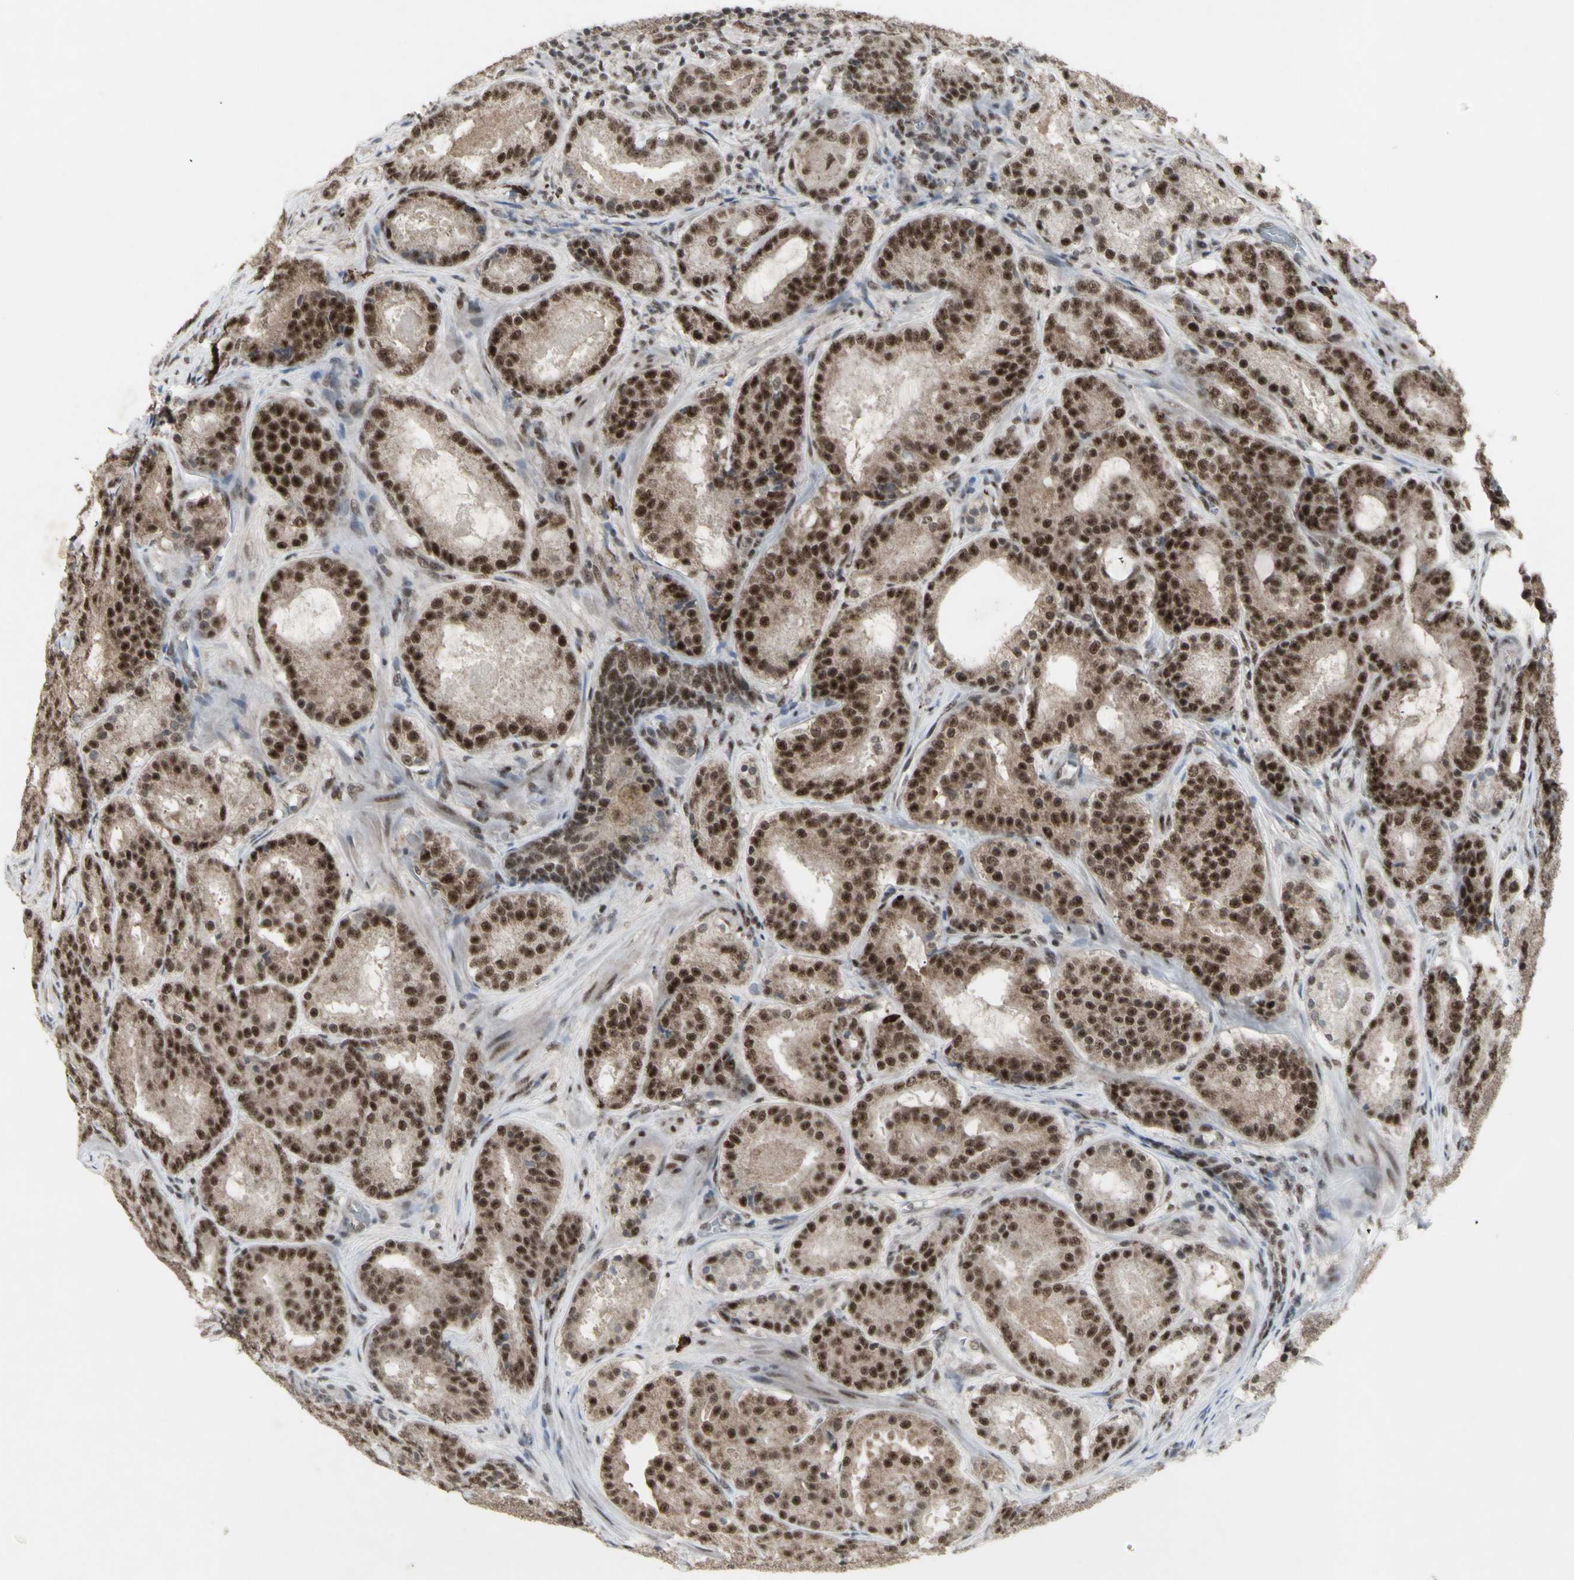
{"staining": {"intensity": "strong", "quantity": "25%-75%", "location": "nuclear"}, "tissue": "prostate cancer", "cell_type": "Tumor cells", "image_type": "cancer", "snomed": [{"axis": "morphology", "description": "Adenocarcinoma, Low grade"}, {"axis": "topography", "description": "Prostate"}], "caption": "Tumor cells exhibit high levels of strong nuclear staining in about 25%-75% of cells in low-grade adenocarcinoma (prostate).", "gene": "CCNT1", "patient": {"sex": "male", "age": 69}}